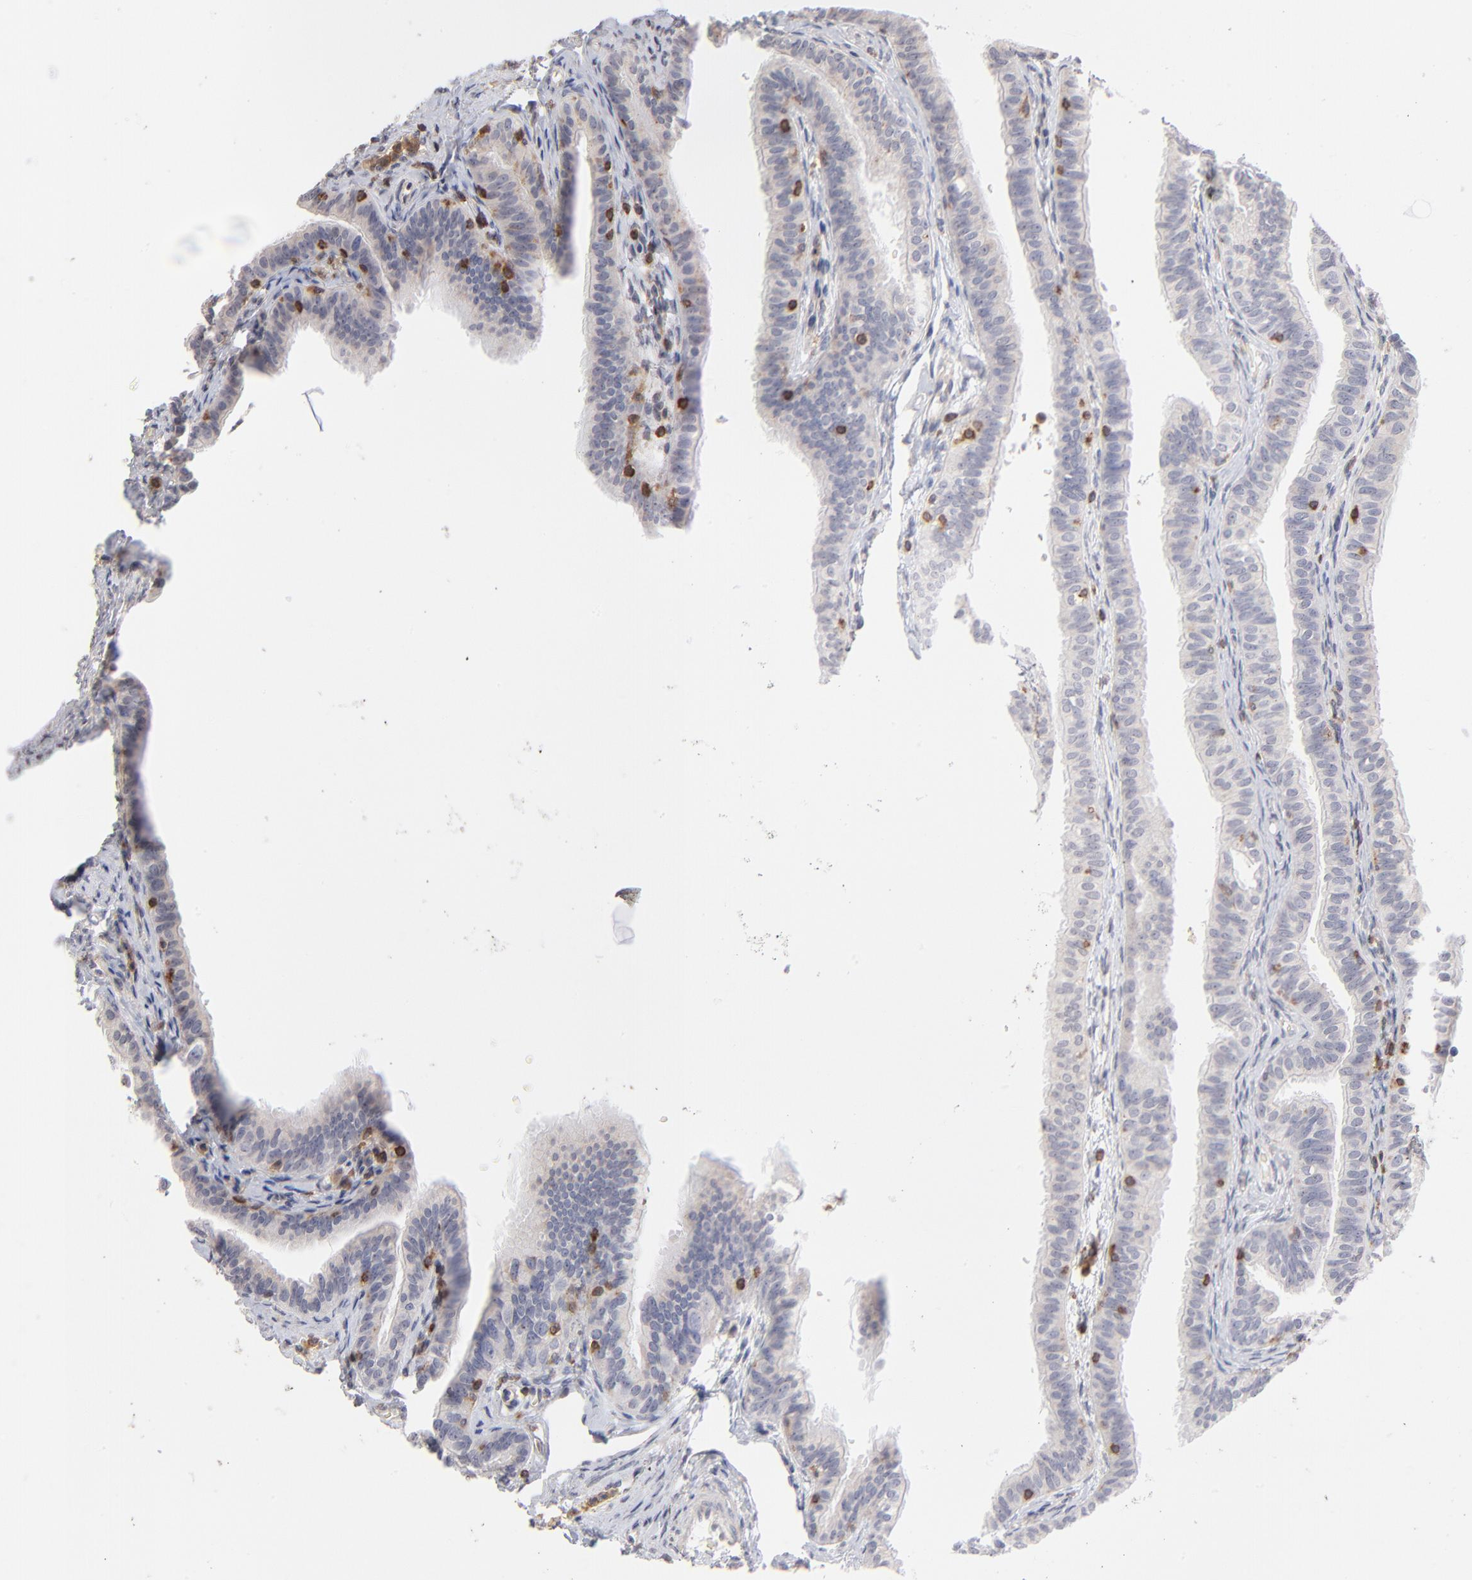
{"staining": {"intensity": "negative", "quantity": "none", "location": "none"}, "tissue": "fallopian tube", "cell_type": "Glandular cells", "image_type": "normal", "snomed": [{"axis": "morphology", "description": "Normal tissue, NOS"}, {"axis": "morphology", "description": "Dermoid, NOS"}, {"axis": "topography", "description": "Fallopian tube"}], "caption": "An immunohistochemistry histopathology image of benign fallopian tube is shown. There is no staining in glandular cells of fallopian tube. (DAB IHC, high magnification).", "gene": "WIPF1", "patient": {"sex": "female", "age": 33}}